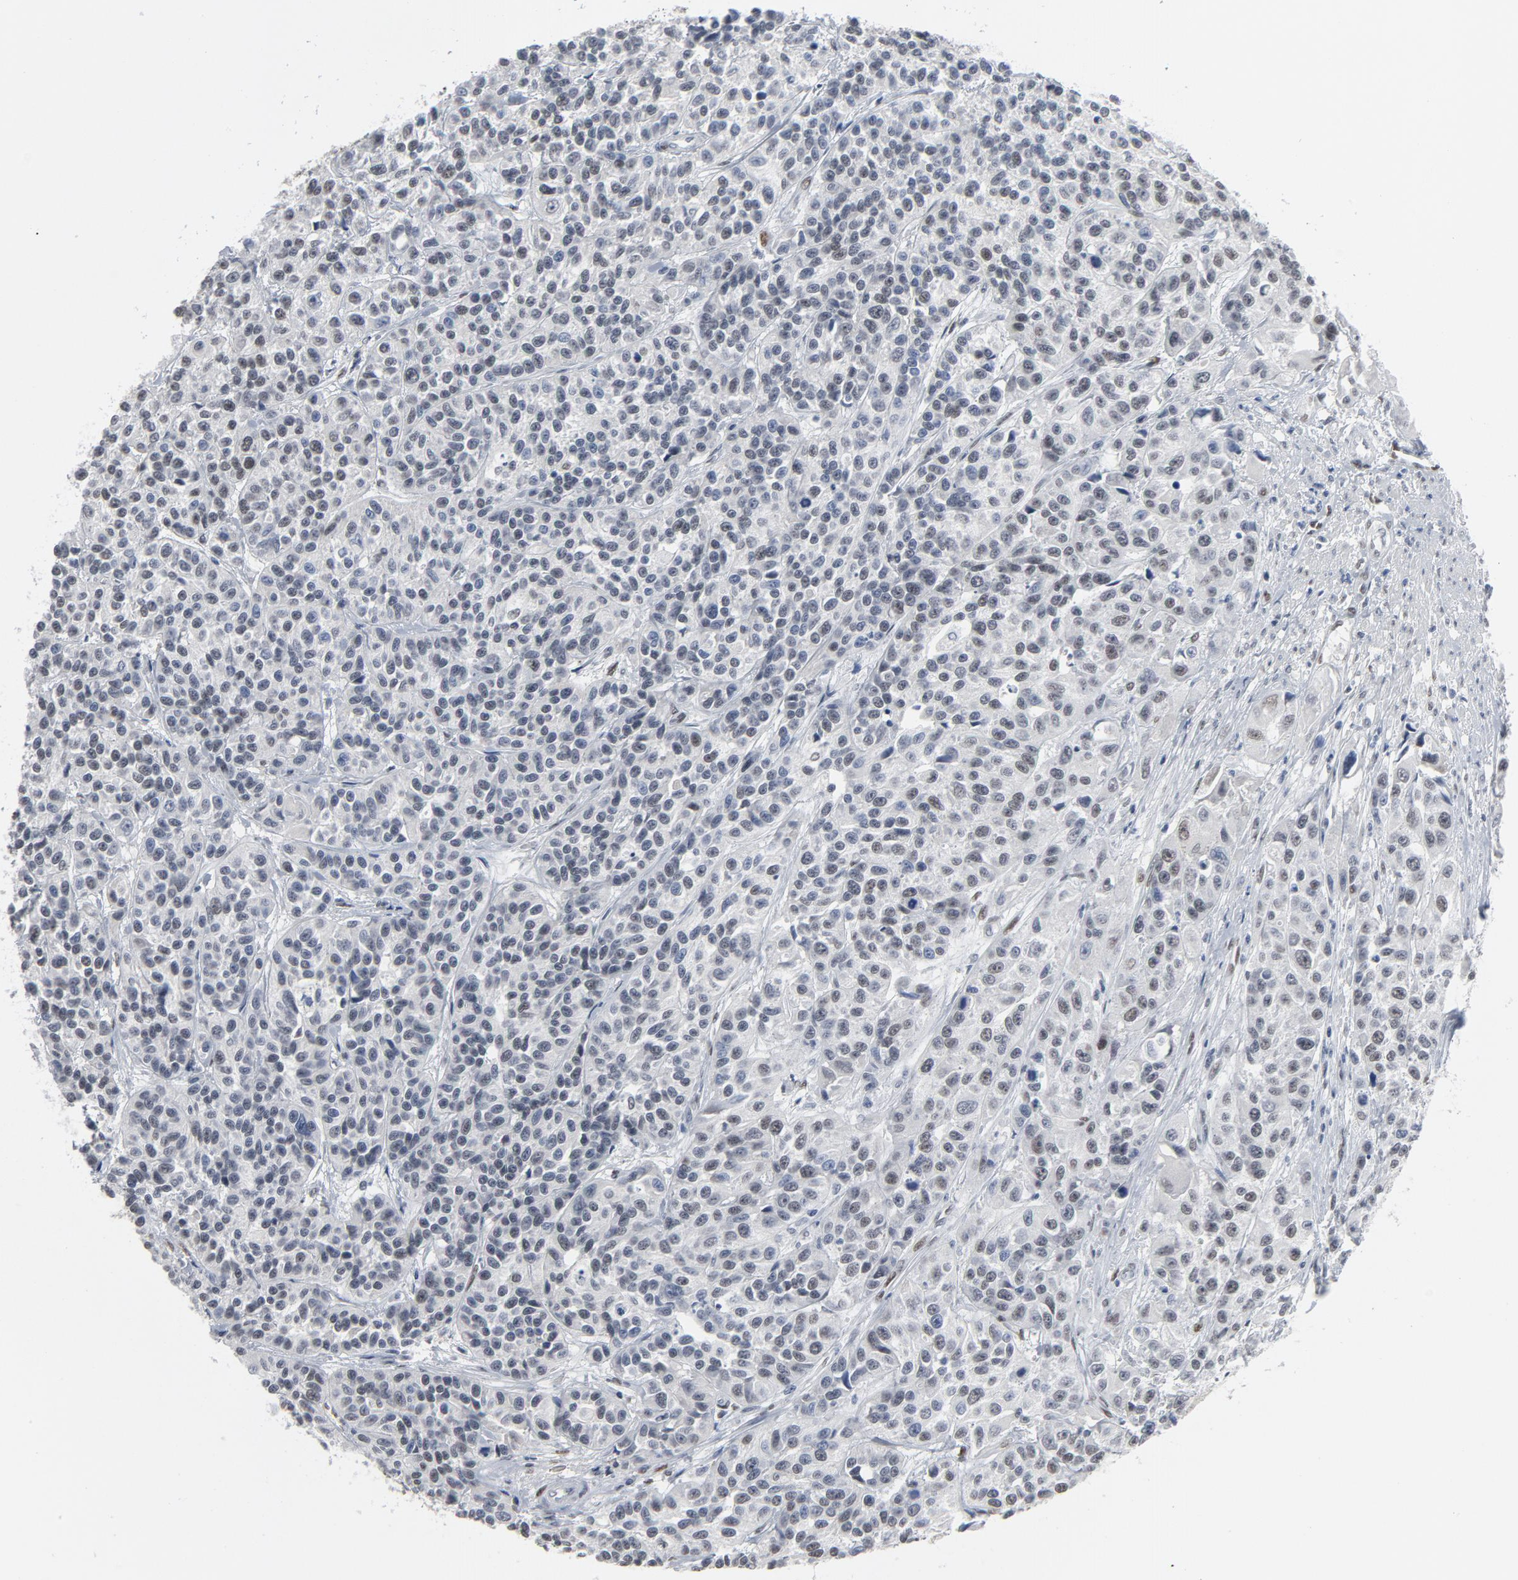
{"staining": {"intensity": "negative", "quantity": "none", "location": "none"}, "tissue": "urothelial cancer", "cell_type": "Tumor cells", "image_type": "cancer", "snomed": [{"axis": "morphology", "description": "Urothelial carcinoma, High grade"}, {"axis": "topography", "description": "Urinary bladder"}], "caption": "The IHC histopathology image has no significant staining in tumor cells of urothelial cancer tissue. (DAB immunohistochemistry visualized using brightfield microscopy, high magnification).", "gene": "ATF7", "patient": {"sex": "female", "age": 81}}